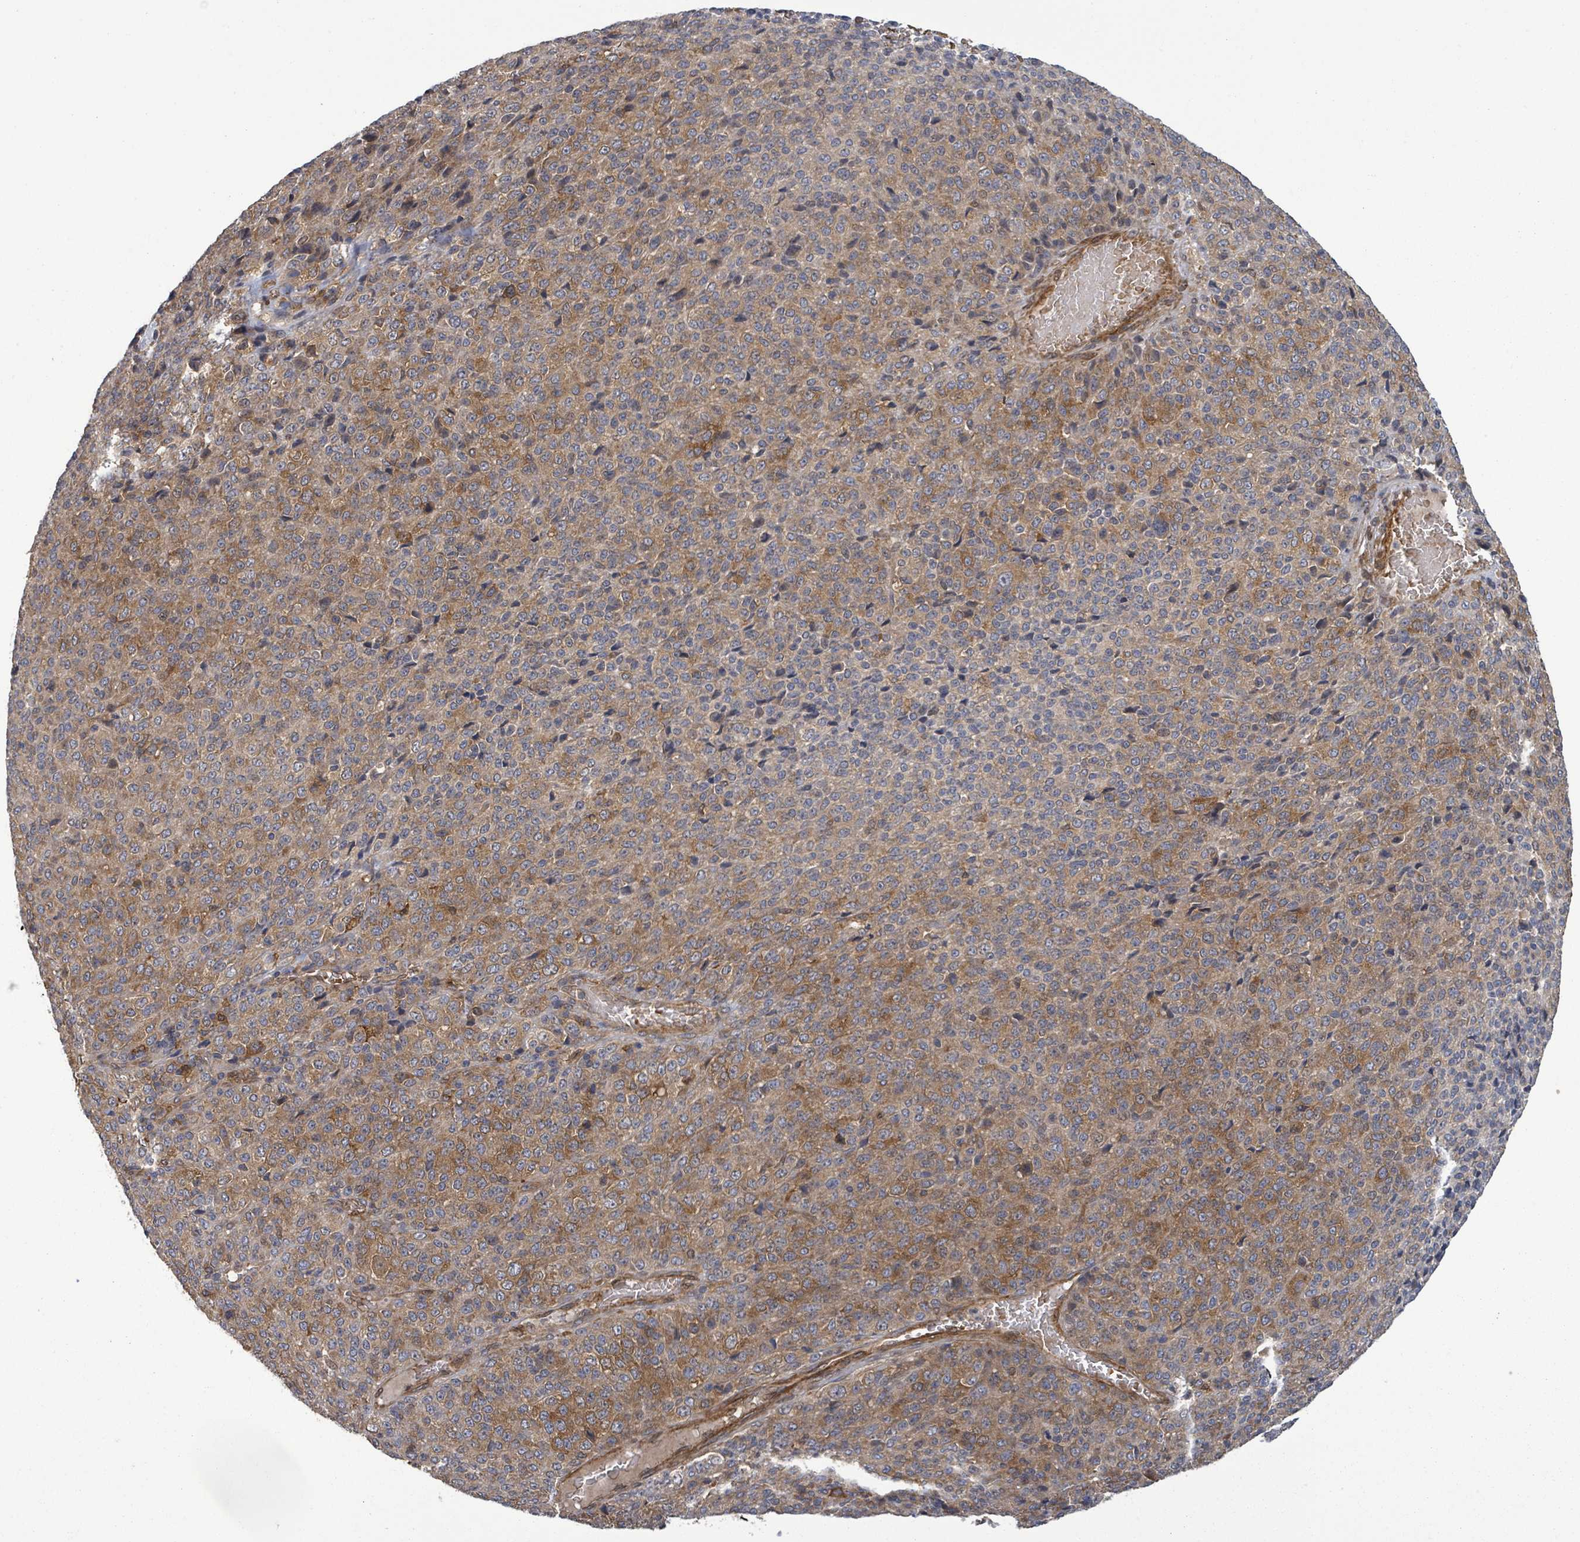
{"staining": {"intensity": "moderate", "quantity": "25%-75%", "location": "cytoplasmic/membranous"}, "tissue": "melanoma", "cell_type": "Tumor cells", "image_type": "cancer", "snomed": [{"axis": "morphology", "description": "Malignant melanoma, Metastatic site"}, {"axis": "topography", "description": "Brain"}], "caption": "There is medium levels of moderate cytoplasmic/membranous positivity in tumor cells of melanoma, as demonstrated by immunohistochemical staining (brown color).", "gene": "MAP3K6", "patient": {"sex": "female", "age": 56}}